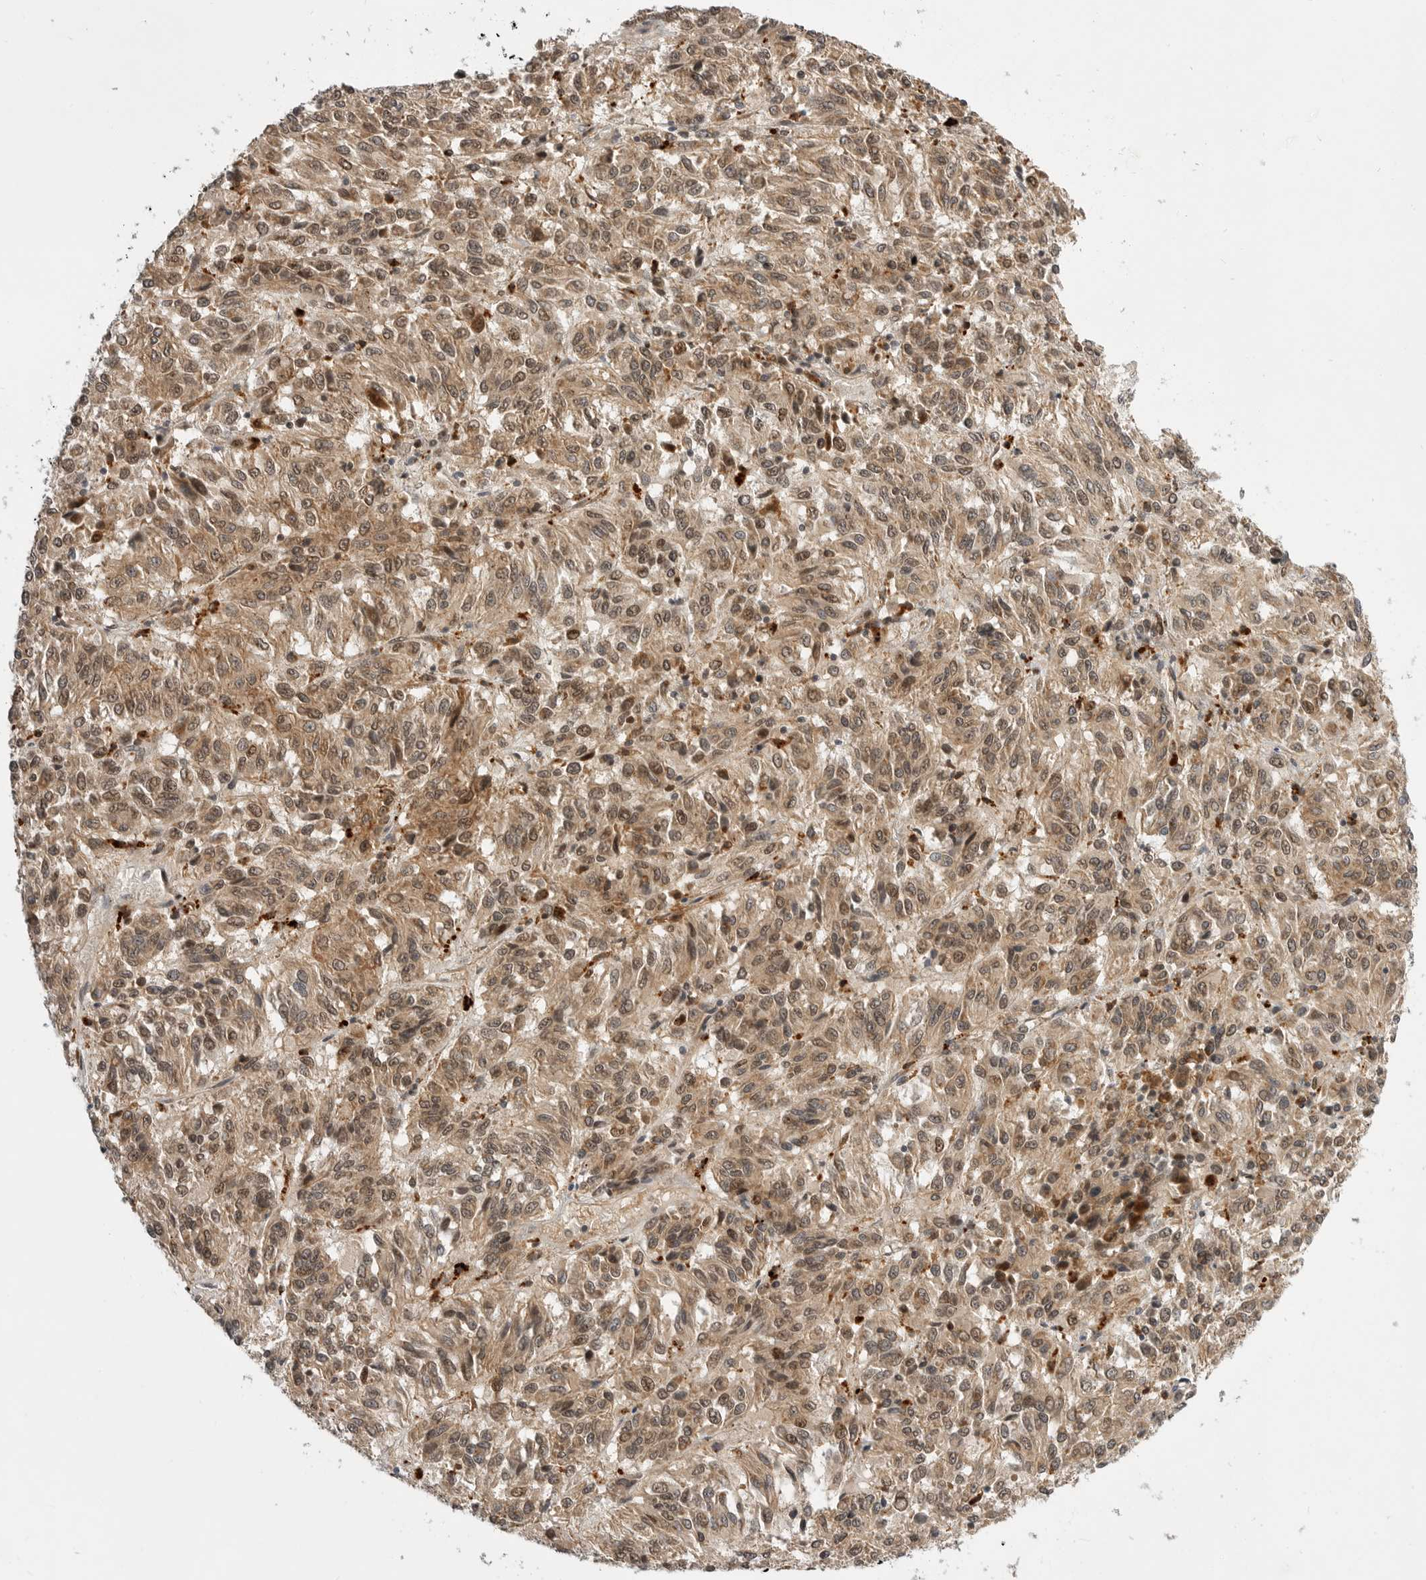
{"staining": {"intensity": "moderate", "quantity": ">75%", "location": "cytoplasmic/membranous,nuclear"}, "tissue": "melanoma", "cell_type": "Tumor cells", "image_type": "cancer", "snomed": [{"axis": "morphology", "description": "Malignant melanoma, Metastatic site"}, {"axis": "topography", "description": "Lung"}], "caption": "This is an image of immunohistochemistry staining of melanoma, which shows moderate positivity in the cytoplasmic/membranous and nuclear of tumor cells.", "gene": "CSNK1G3", "patient": {"sex": "male", "age": 64}}